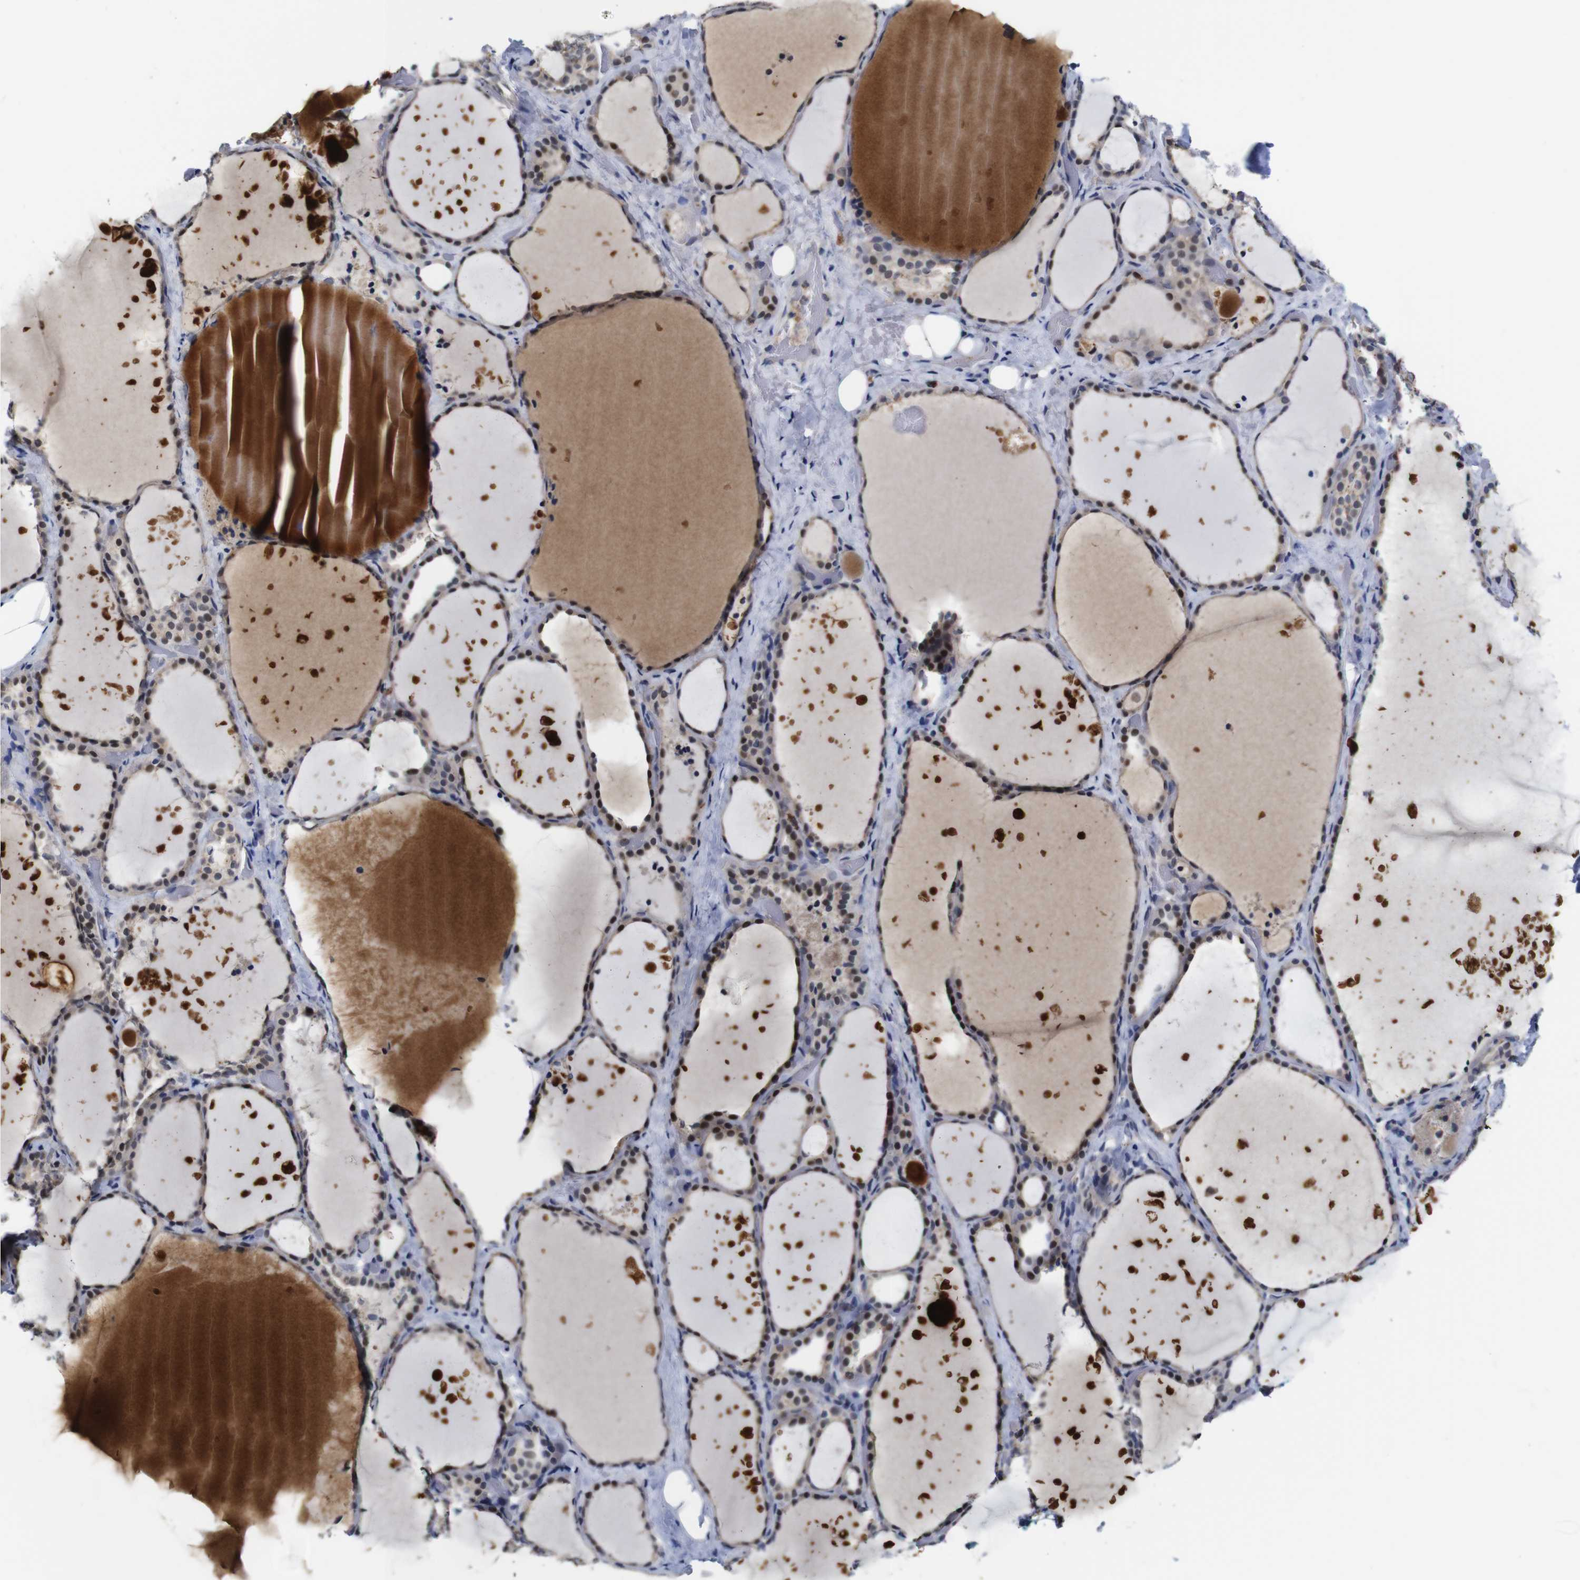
{"staining": {"intensity": "weak", "quantity": ">75%", "location": "cytoplasmic/membranous,nuclear"}, "tissue": "thyroid gland", "cell_type": "Glandular cells", "image_type": "normal", "snomed": [{"axis": "morphology", "description": "Normal tissue, NOS"}, {"axis": "topography", "description": "Thyroid gland"}], "caption": "Immunohistochemical staining of normal human thyroid gland reveals >75% levels of weak cytoplasmic/membranous,nuclear protein expression in about >75% of glandular cells. The protein is shown in brown color, while the nuclei are stained blue.", "gene": "FURIN", "patient": {"sex": "female", "age": 44}}